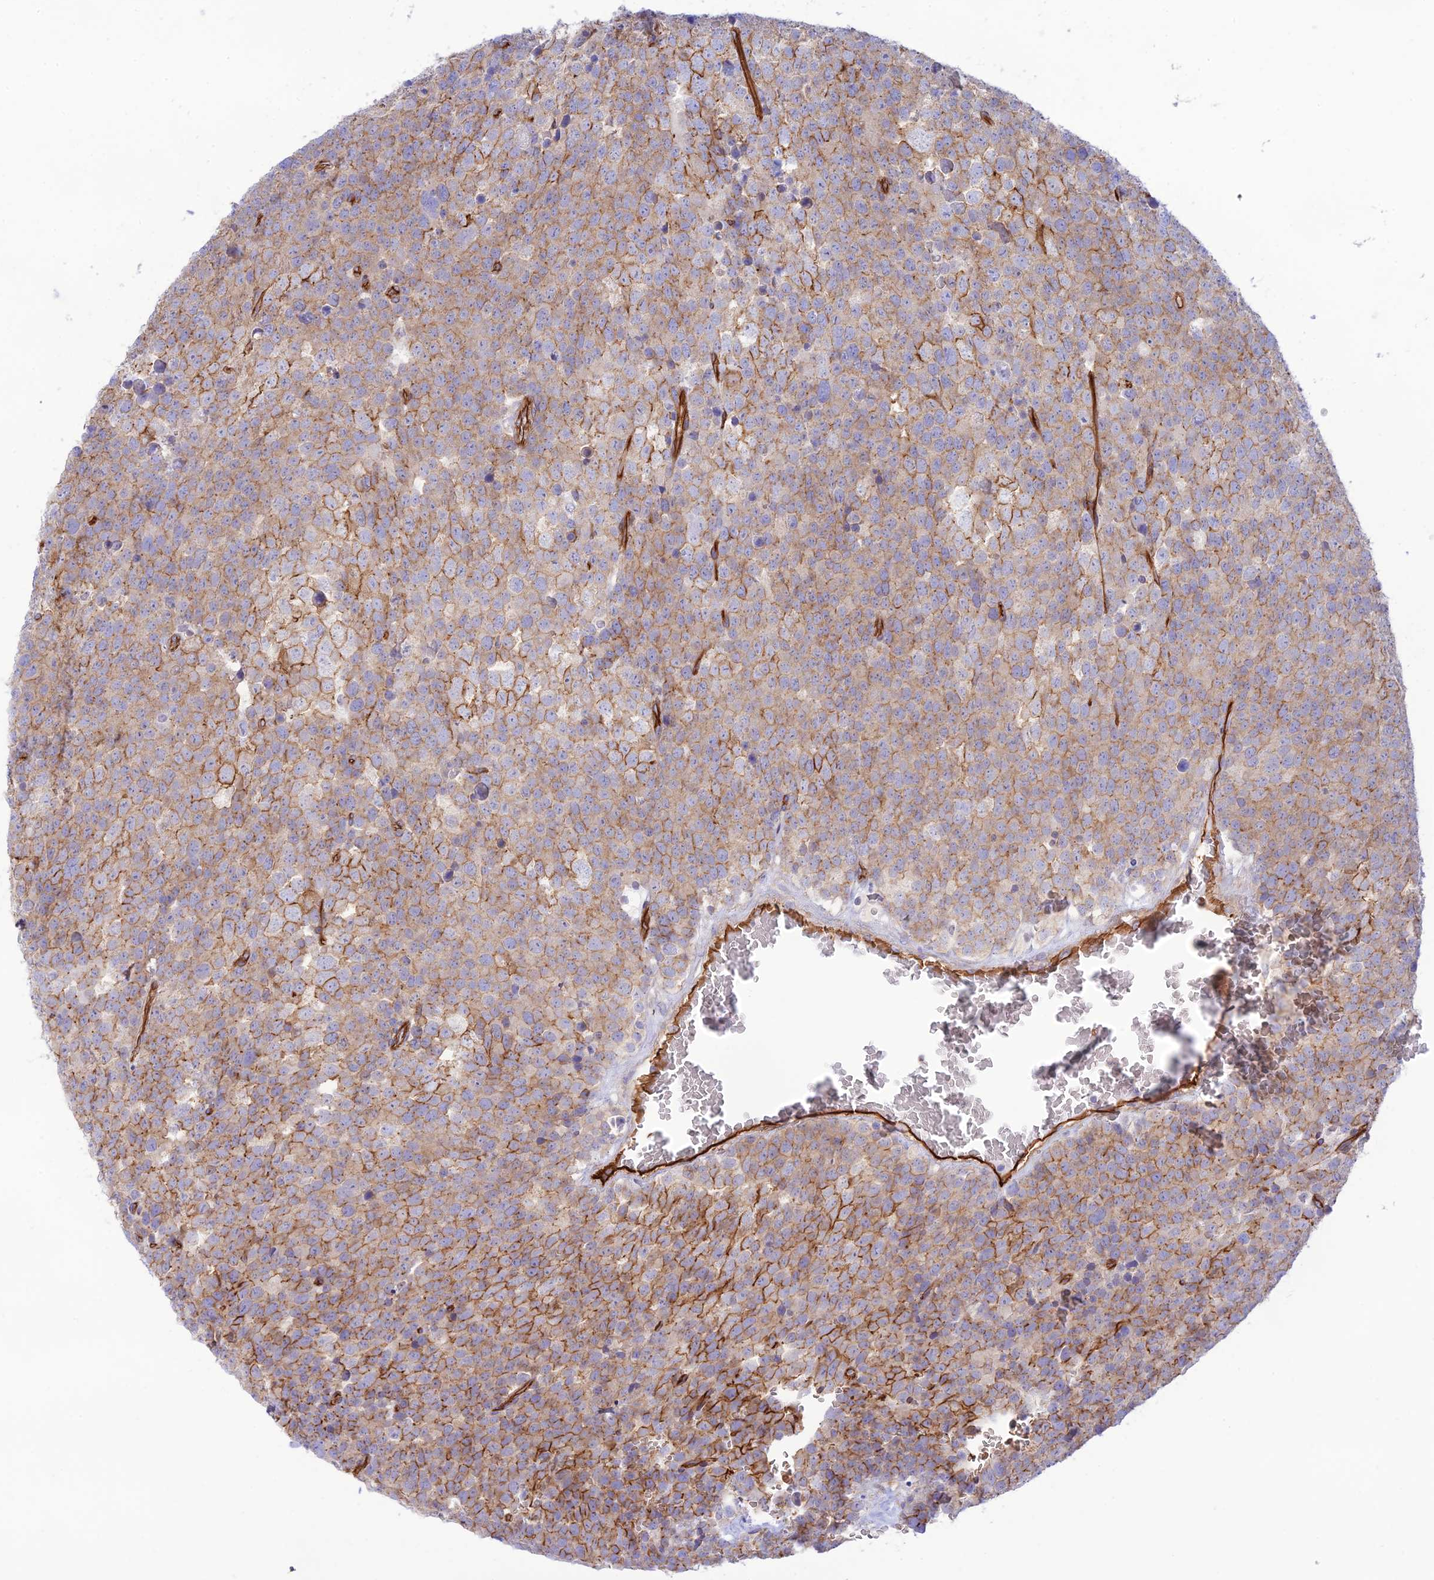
{"staining": {"intensity": "moderate", "quantity": ">75%", "location": "cytoplasmic/membranous"}, "tissue": "testis cancer", "cell_type": "Tumor cells", "image_type": "cancer", "snomed": [{"axis": "morphology", "description": "Seminoma, NOS"}, {"axis": "topography", "description": "Testis"}], "caption": "Immunohistochemical staining of testis cancer (seminoma) reveals medium levels of moderate cytoplasmic/membranous protein staining in approximately >75% of tumor cells.", "gene": "YPEL5", "patient": {"sex": "male", "age": 71}}